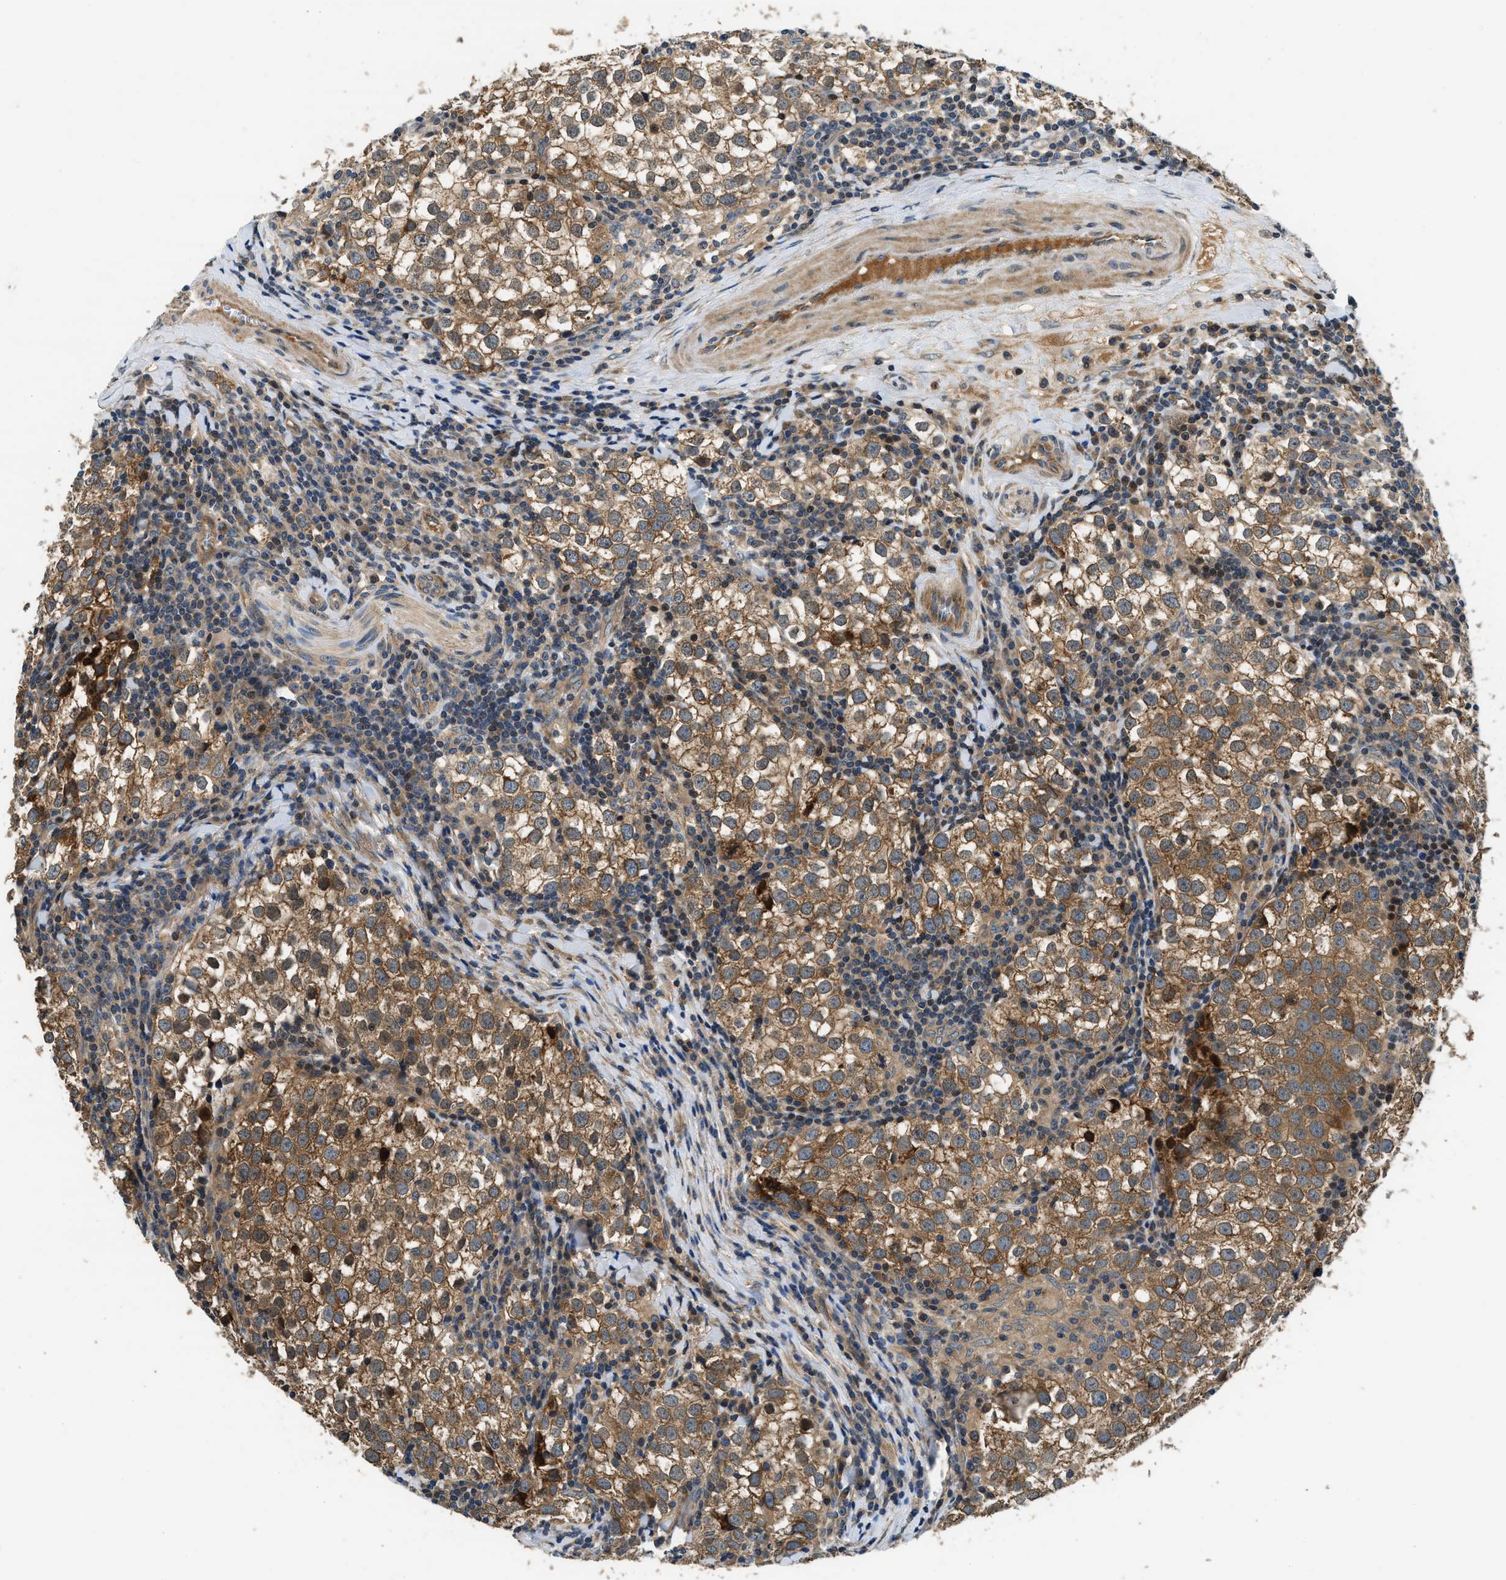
{"staining": {"intensity": "moderate", "quantity": ">75%", "location": "cytoplasmic/membranous"}, "tissue": "testis cancer", "cell_type": "Tumor cells", "image_type": "cancer", "snomed": [{"axis": "morphology", "description": "Seminoma, NOS"}, {"axis": "morphology", "description": "Carcinoma, Embryonal, NOS"}, {"axis": "topography", "description": "Testis"}], "caption": "Immunohistochemical staining of human testis cancer (seminoma) shows medium levels of moderate cytoplasmic/membranous positivity in about >75% of tumor cells.", "gene": "IL3RA", "patient": {"sex": "male", "age": 36}}